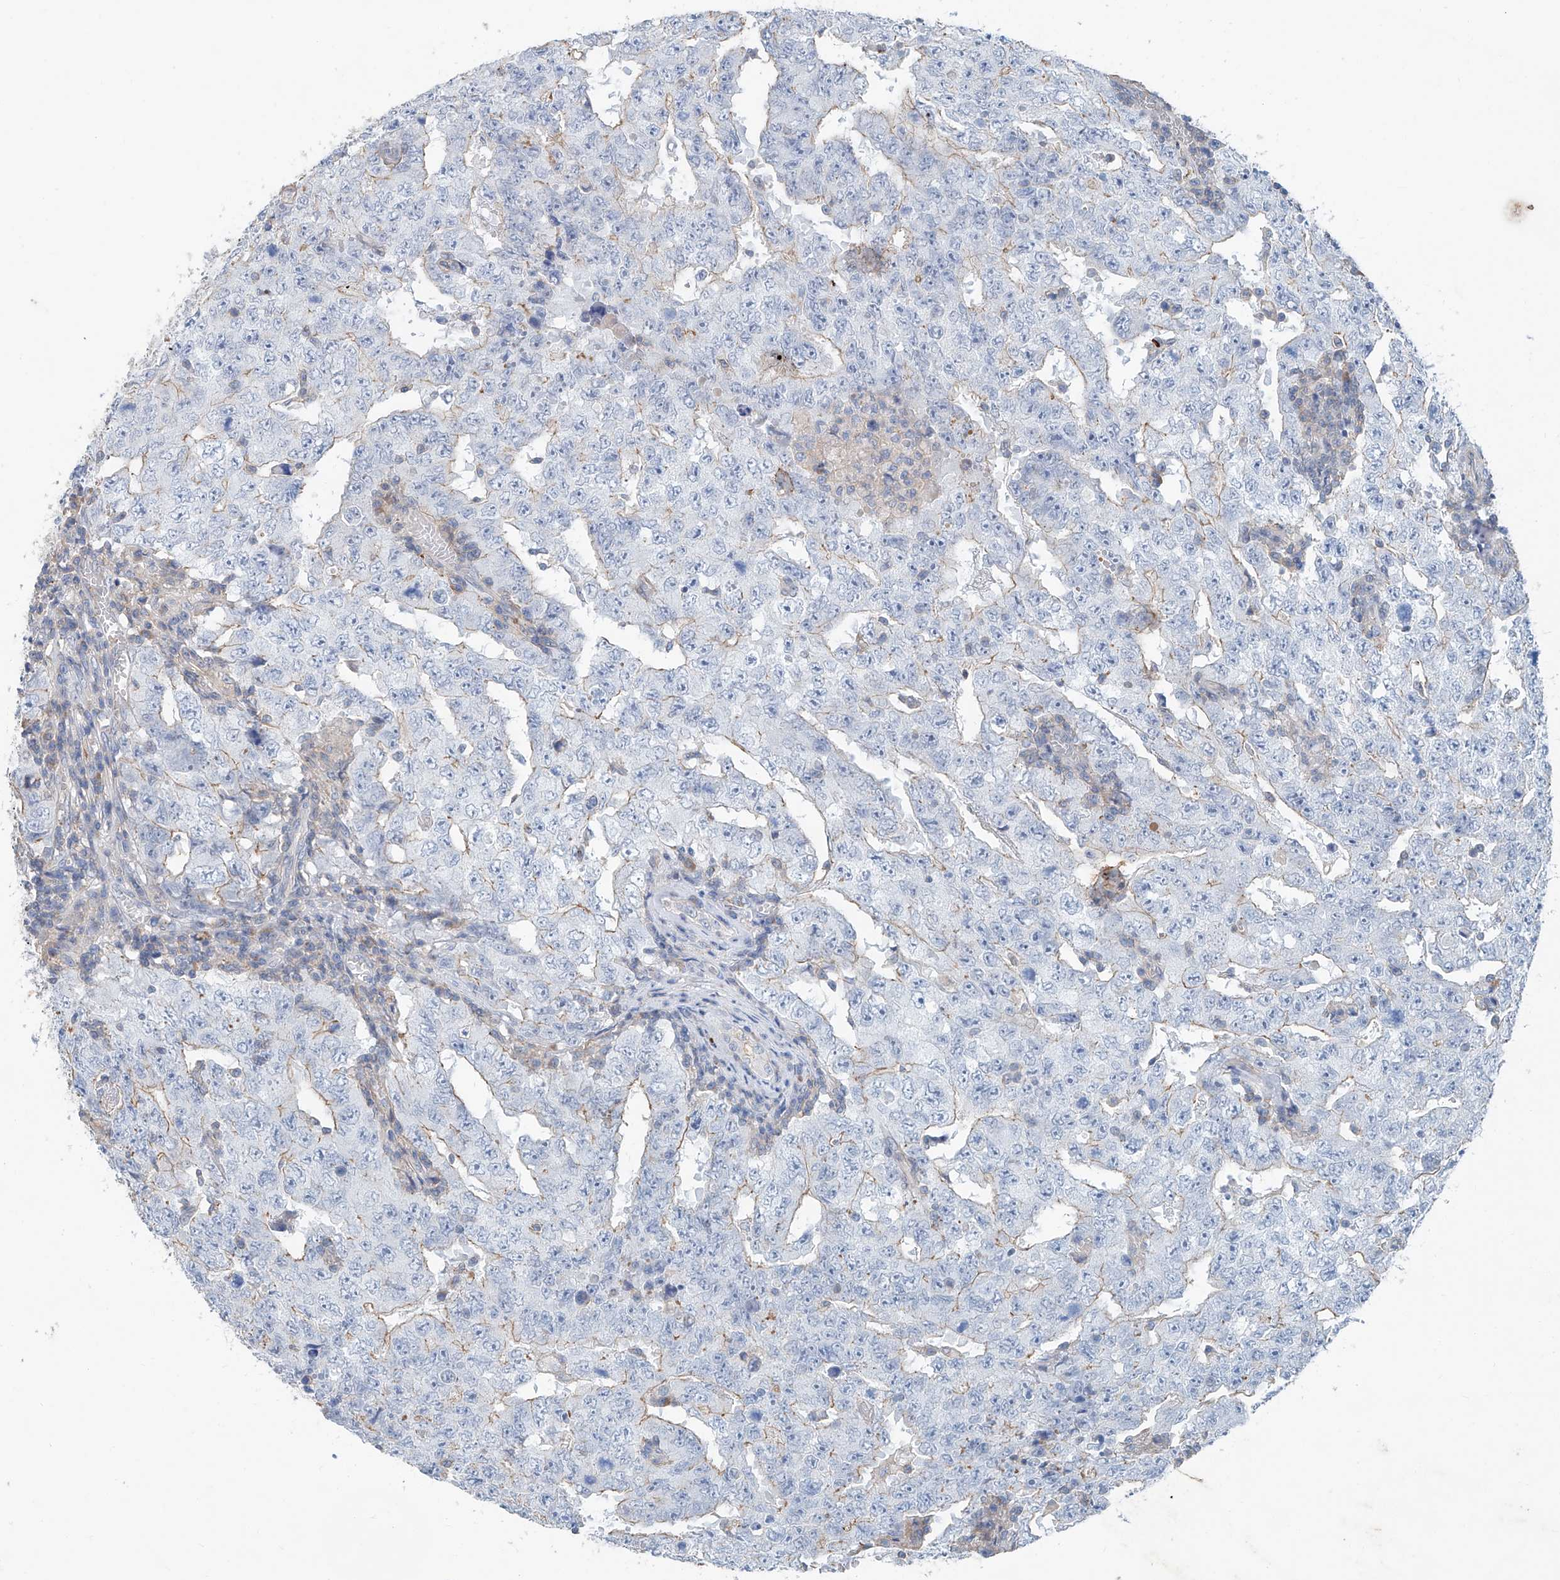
{"staining": {"intensity": "weak", "quantity": "<25%", "location": "cytoplasmic/membranous"}, "tissue": "testis cancer", "cell_type": "Tumor cells", "image_type": "cancer", "snomed": [{"axis": "morphology", "description": "Carcinoma, Embryonal, NOS"}, {"axis": "topography", "description": "Testis"}], "caption": "Embryonal carcinoma (testis) was stained to show a protein in brown. There is no significant staining in tumor cells.", "gene": "ANKRD34A", "patient": {"sex": "male", "age": 26}}